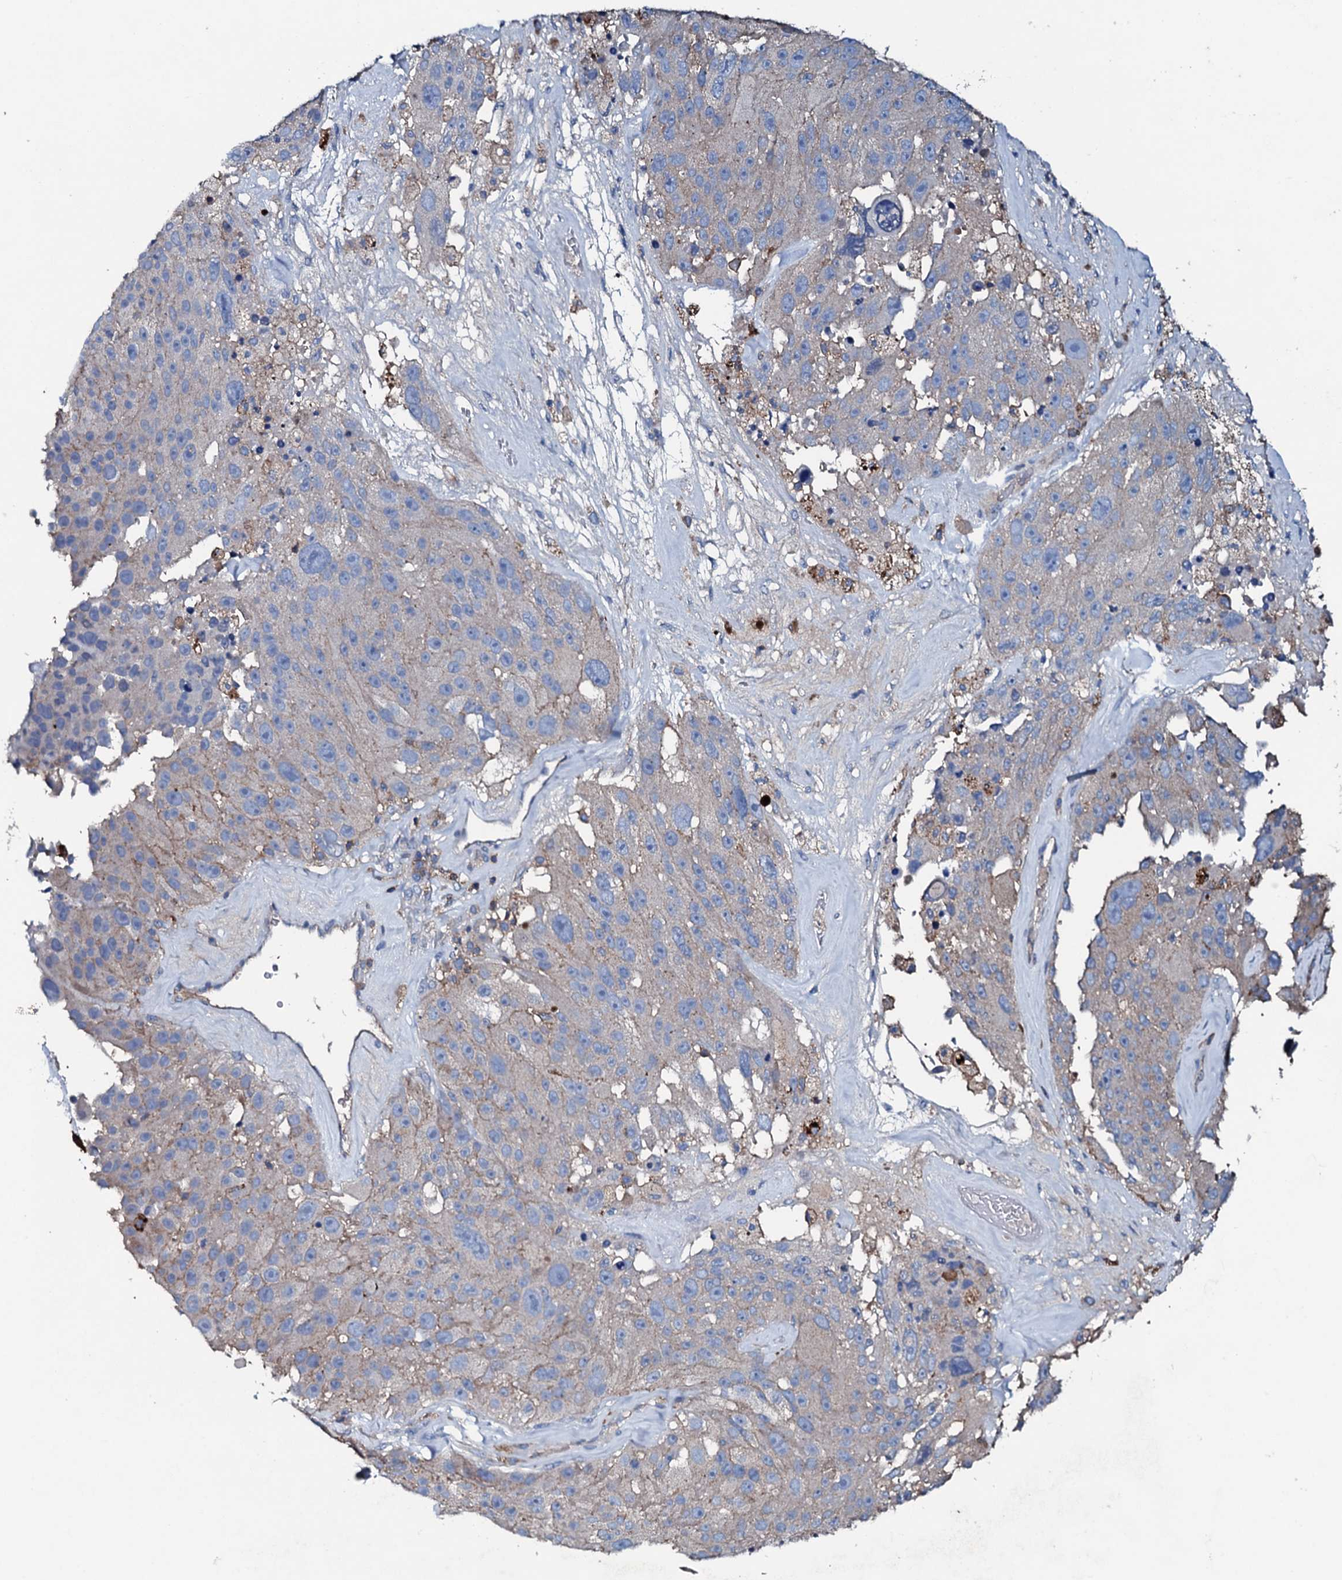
{"staining": {"intensity": "negative", "quantity": "none", "location": "none"}, "tissue": "melanoma", "cell_type": "Tumor cells", "image_type": "cancer", "snomed": [{"axis": "morphology", "description": "Malignant melanoma, Metastatic site"}, {"axis": "topography", "description": "Lymph node"}], "caption": "The image exhibits no staining of tumor cells in melanoma.", "gene": "MS4A4E", "patient": {"sex": "male", "age": 62}}